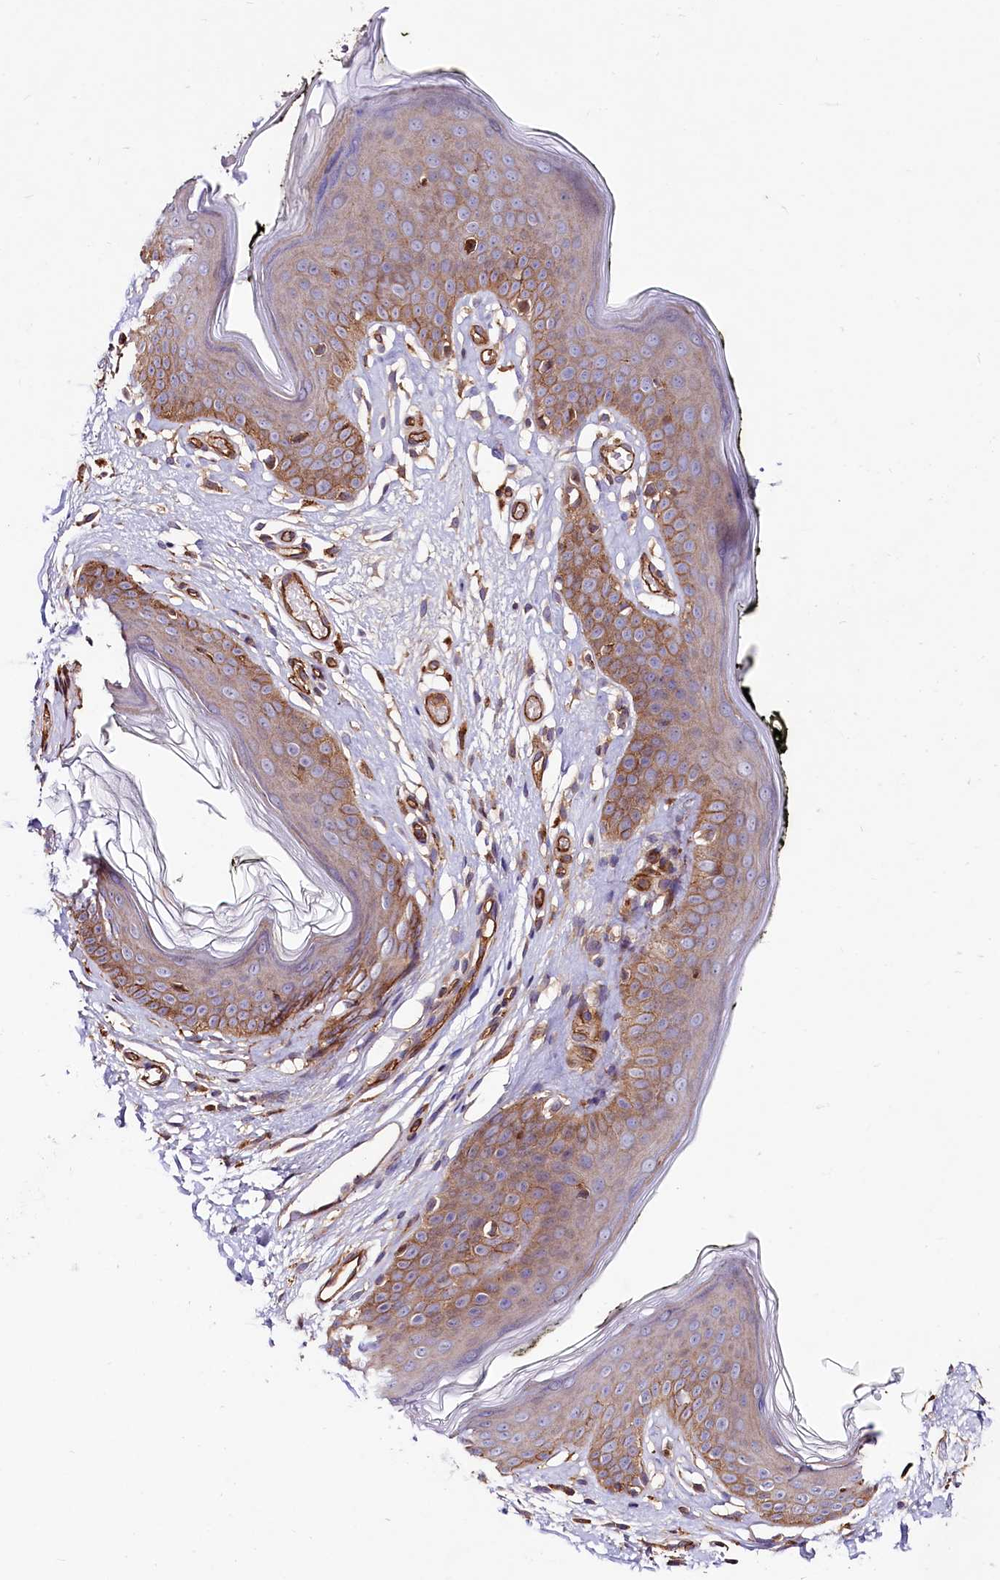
{"staining": {"intensity": "moderate", "quantity": "<25%", "location": "cytoplasmic/membranous"}, "tissue": "skin", "cell_type": "Epidermal cells", "image_type": "normal", "snomed": [{"axis": "morphology", "description": "Normal tissue, NOS"}, {"axis": "morphology", "description": "Inflammation, NOS"}, {"axis": "topography", "description": "Vulva"}], "caption": "Immunohistochemistry micrograph of unremarkable skin stained for a protein (brown), which reveals low levels of moderate cytoplasmic/membranous expression in about <25% of epidermal cells.", "gene": "KLHDC4", "patient": {"sex": "female", "age": 84}}